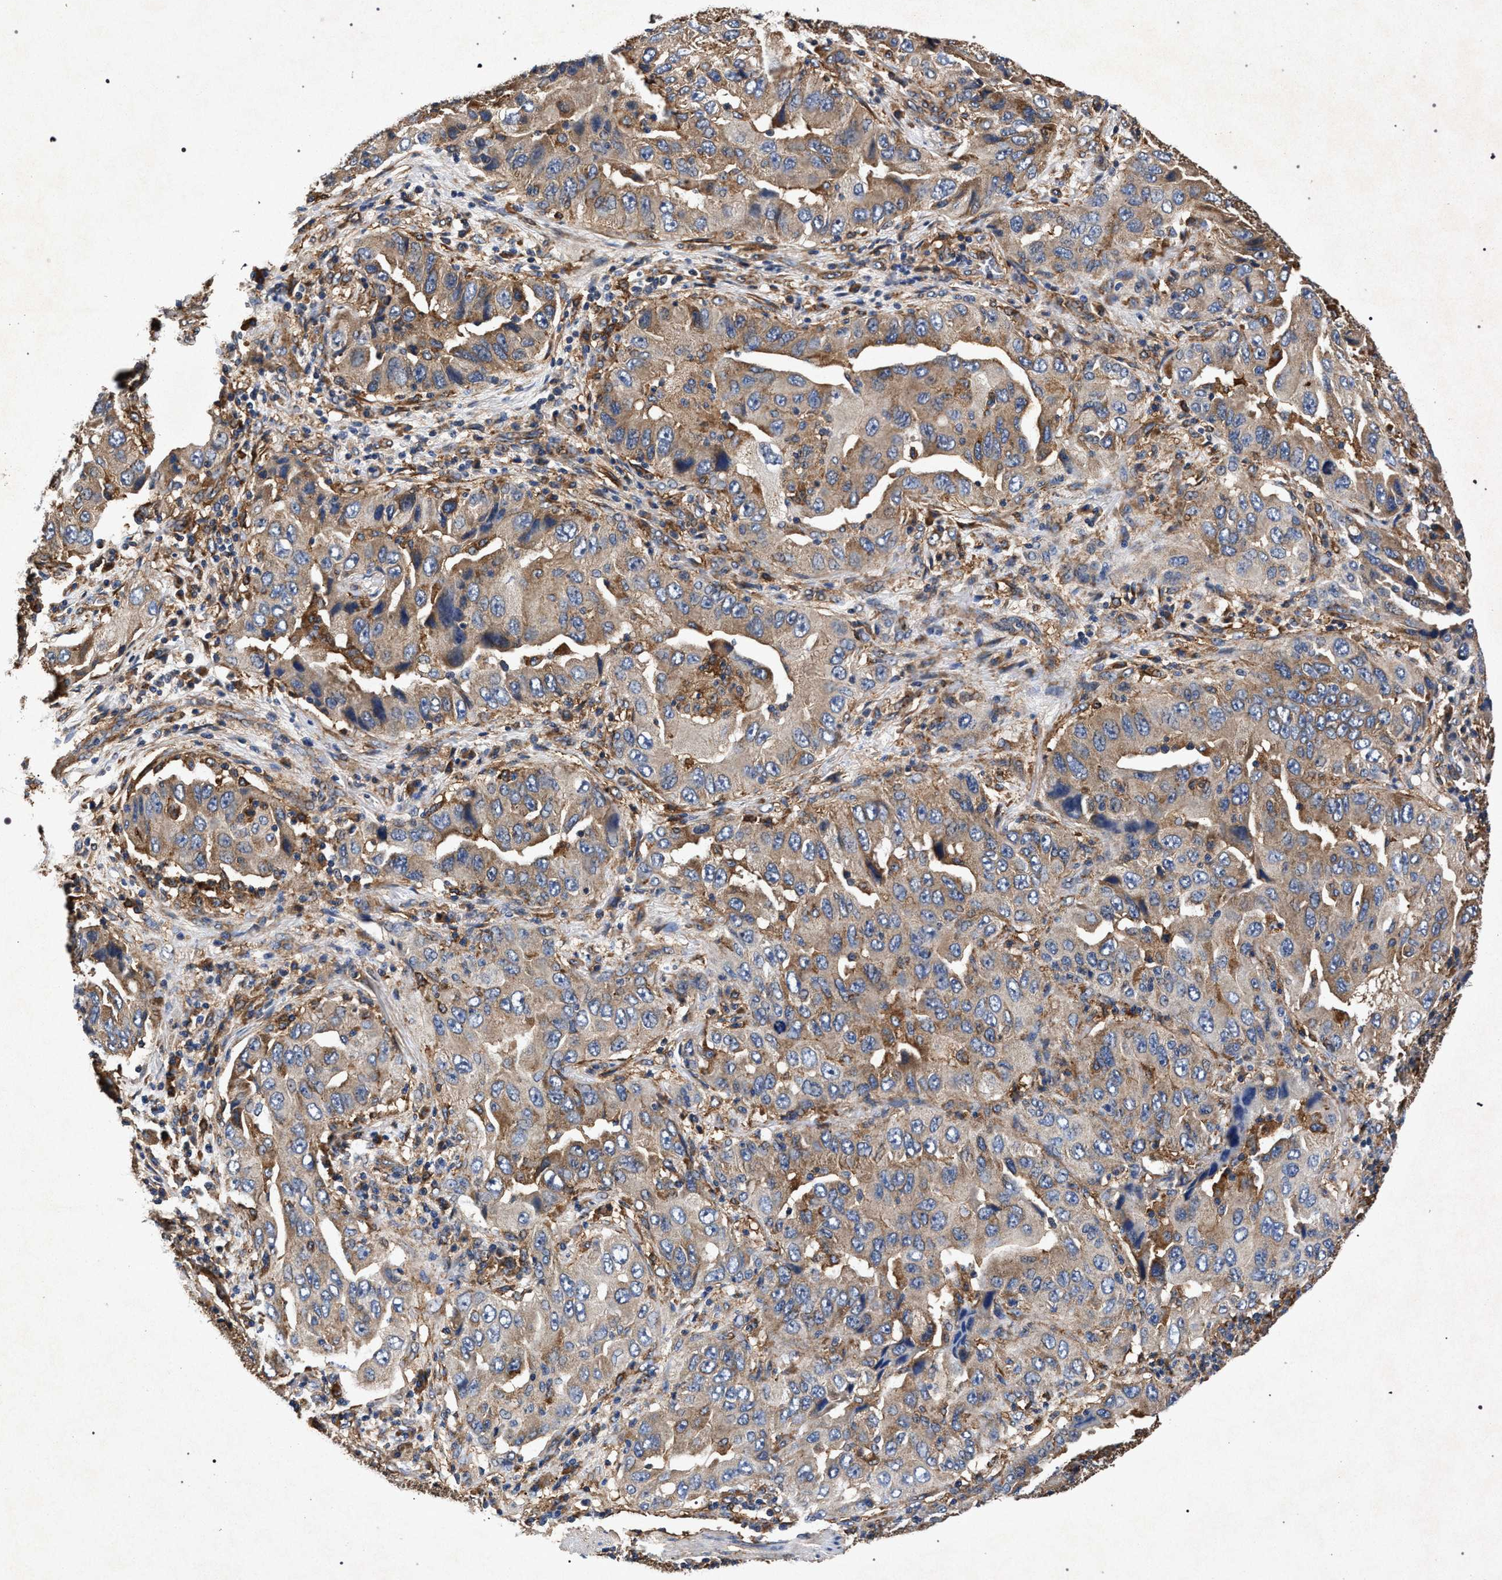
{"staining": {"intensity": "weak", "quantity": ">75%", "location": "cytoplasmic/membranous"}, "tissue": "lung cancer", "cell_type": "Tumor cells", "image_type": "cancer", "snomed": [{"axis": "morphology", "description": "Adenocarcinoma, NOS"}, {"axis": "topography", "description": "Lung"}], "caption": "About >75% of tumor cells in human lung cancer reveal weak cytoplasmic/membranous protein staining as visualized by brown immunohistochemical staining.", "gene": "MARCKS", "patient": {"sex": "female", "age": 65}}